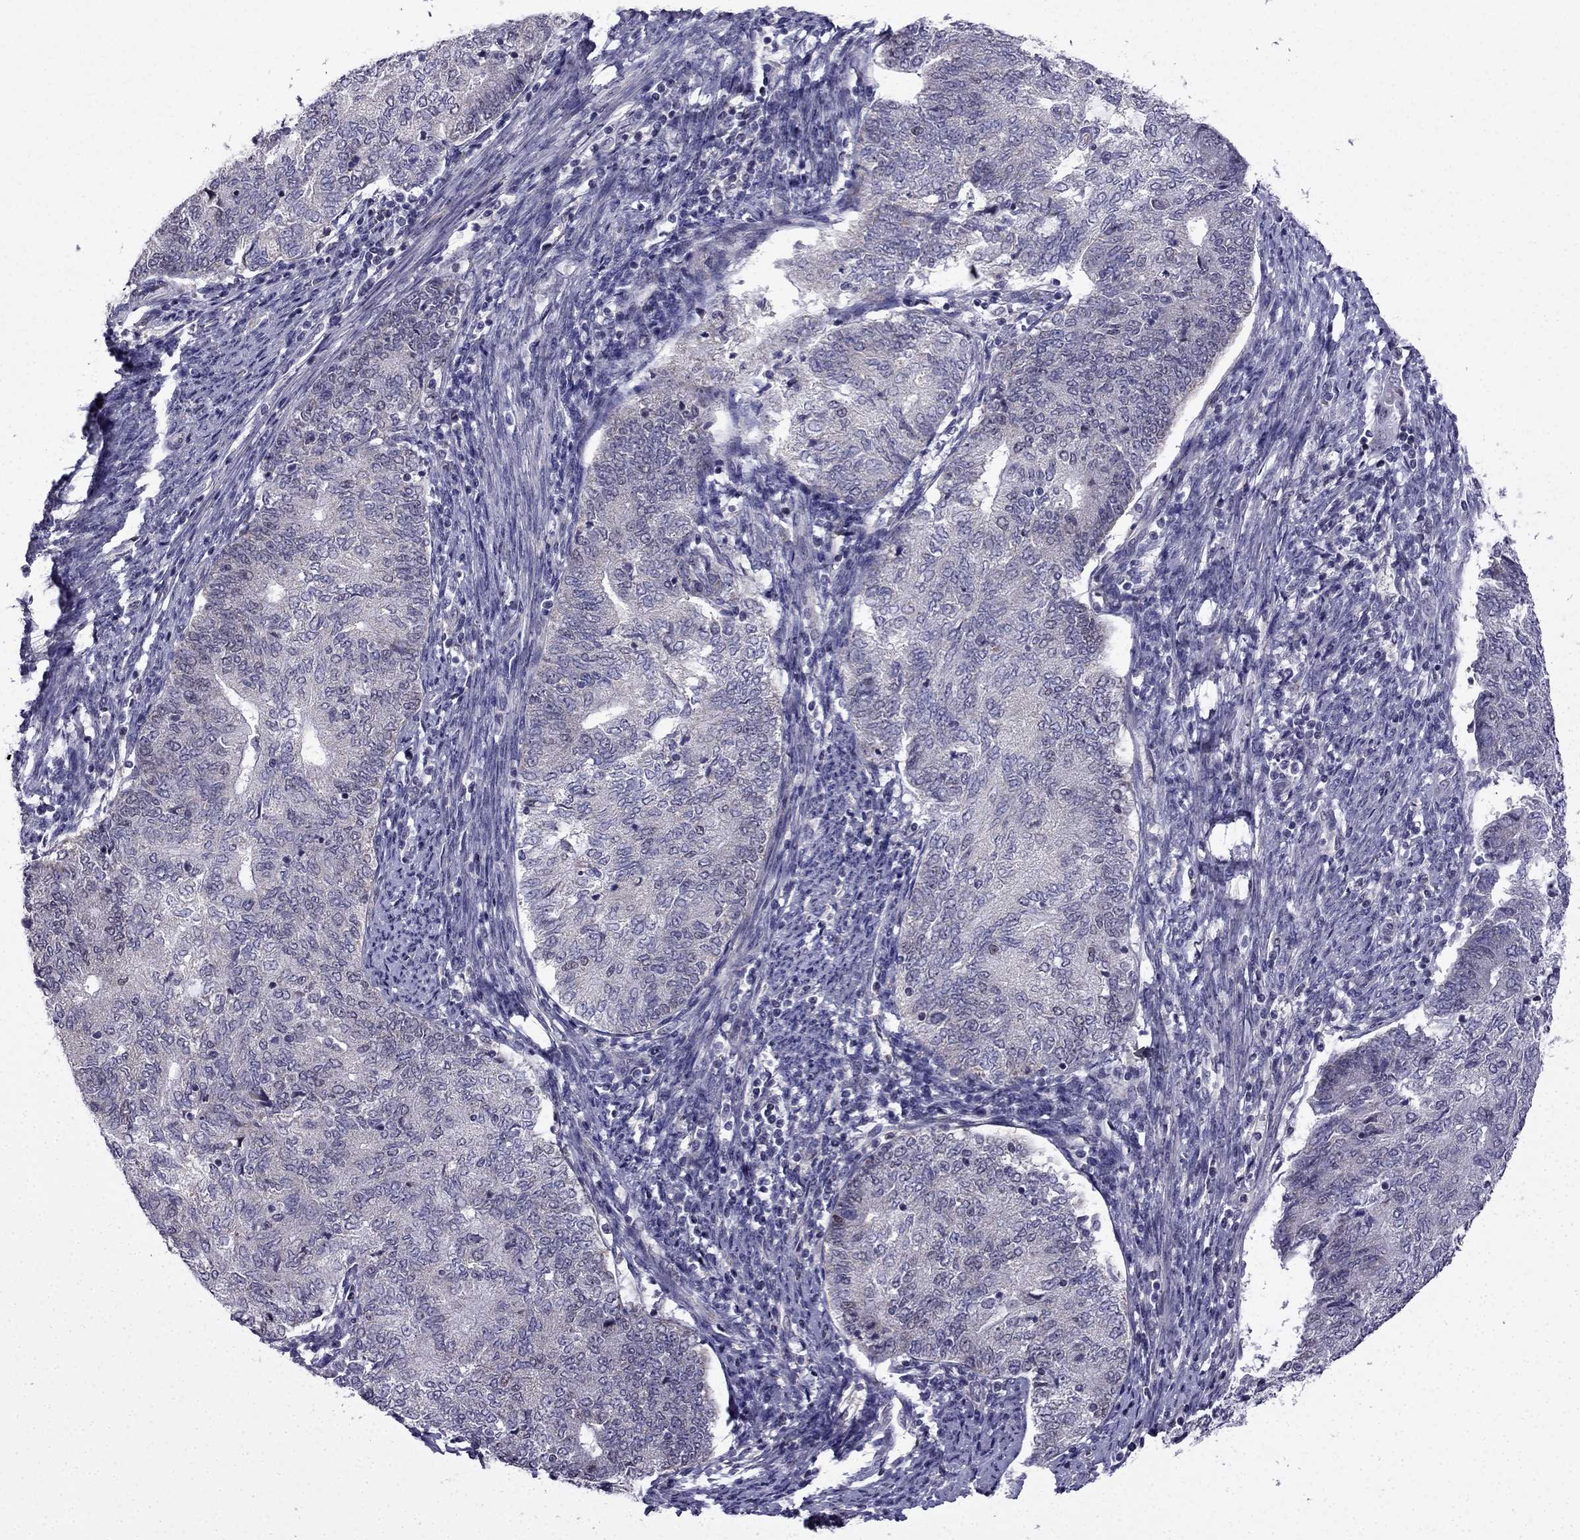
{"staining": {"intensity": "negative", "quantity": "none", "location": "none"}, "tissue": "endometrial cancer", "cell_type": "Tumor cells", "image_type": "cancer", "snomed": [{"axis": "morphology", "description": "Adenocarcinoma, NOS"}, {"axis": "topography", "description": "Endometrium"}], "caption": "High magnification brightfield microscopy of adenocarcinoma (endometrial) stained with DAB (3,3'-diaminobenzidine) (brown) and counterstained with hematoxylin (blue): tumor cells show no significant expression.", "gene": "SLC6A2", "patient": {"sex": "female", "age": 65}}